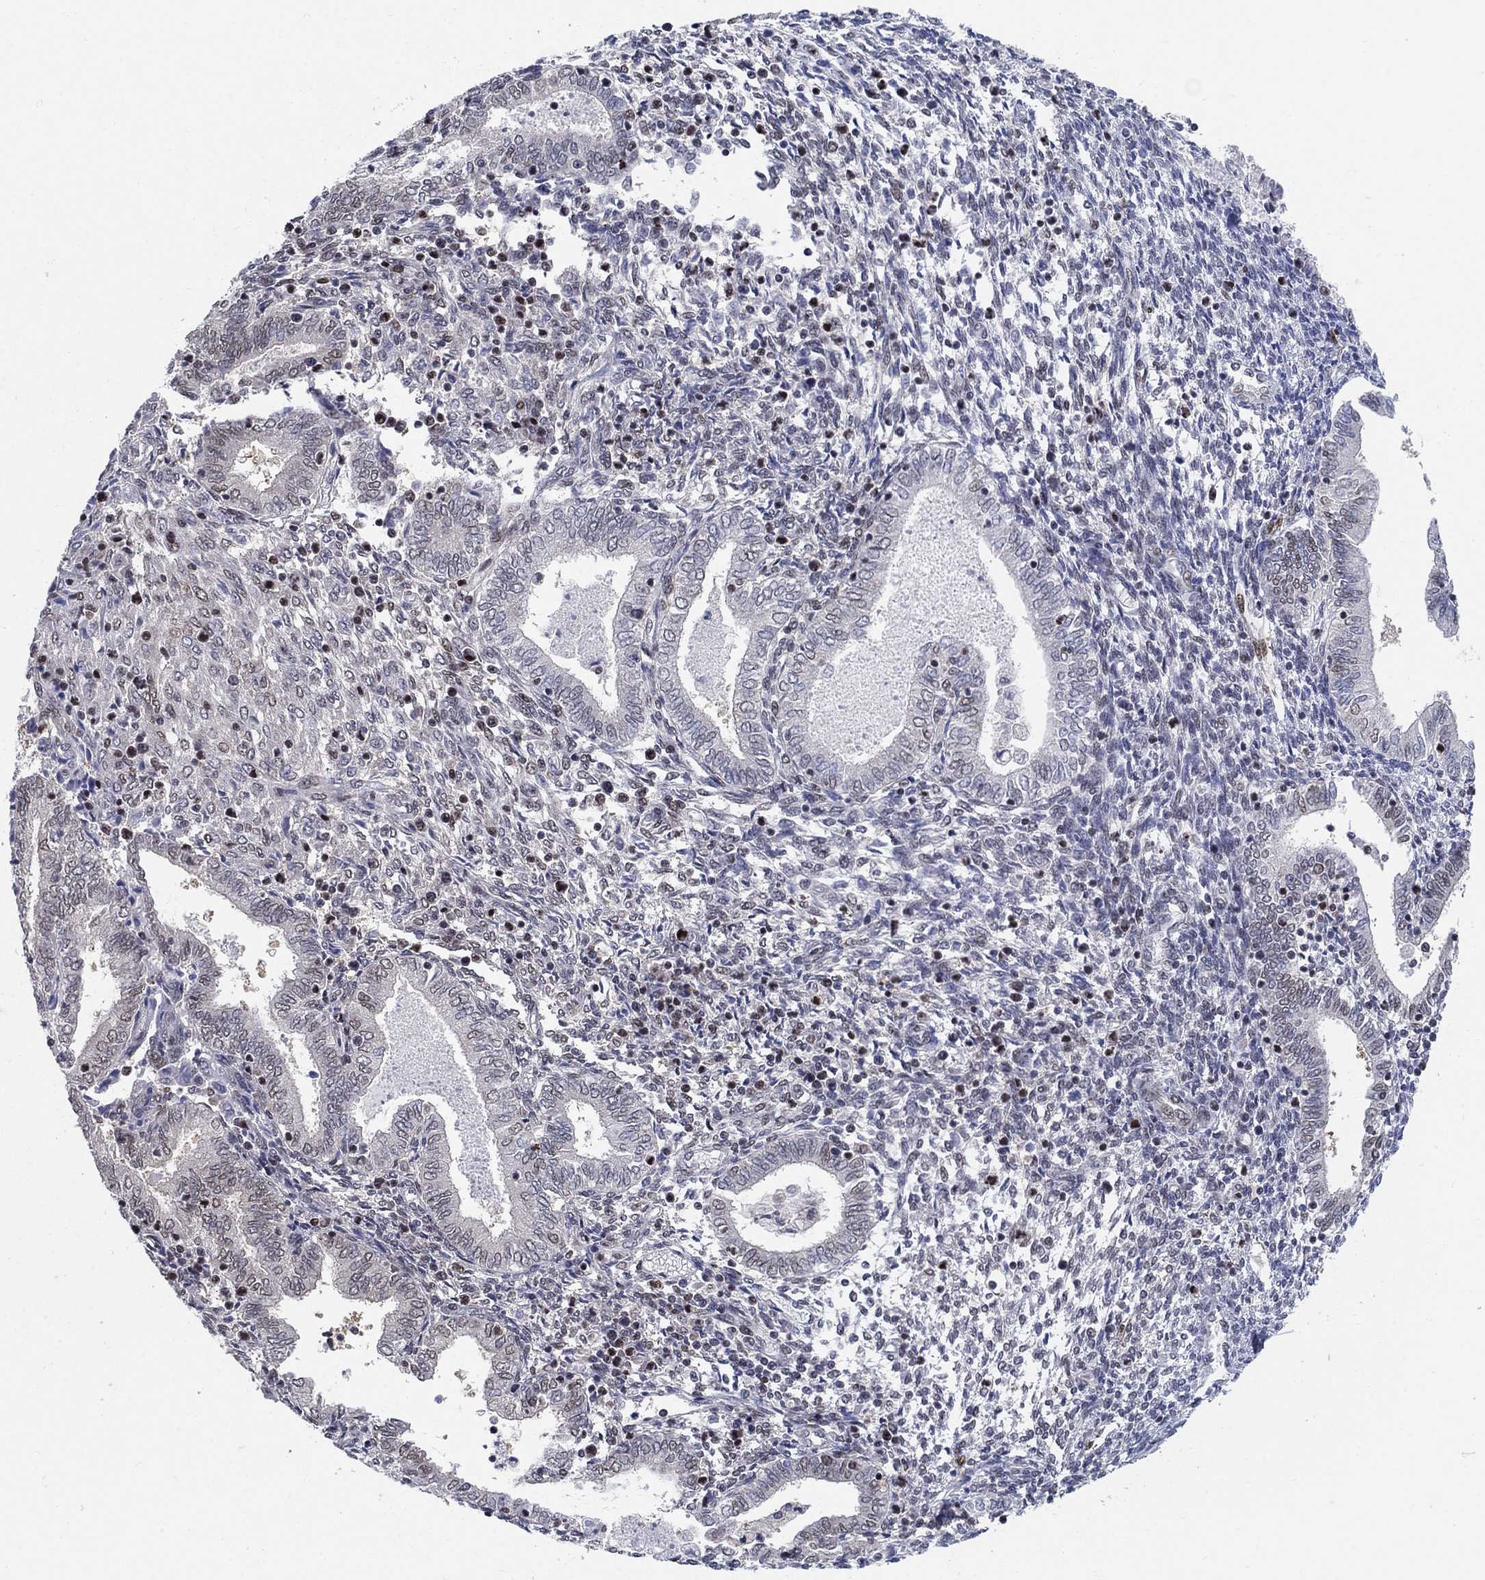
{"staining": {"intensity": "negative", "quantity": "none", "location": "none"}, "tissue": "endometrium", "cell_type": "Cells in endometrial stroma", "image_type": "normal", "snomed": [{"axis": "morphology", "description": "Normal tissue, NOS"}, {"axis": "topography", "description": "Endometrium"}], "caption": "Immunohistochemistry image of benign endometrium: endometrium stained with DAB shows no significant protein staining in cells in endometrial stroma.", "gene": "CENPE", "patient": {"sex": "female", "age": 42}}